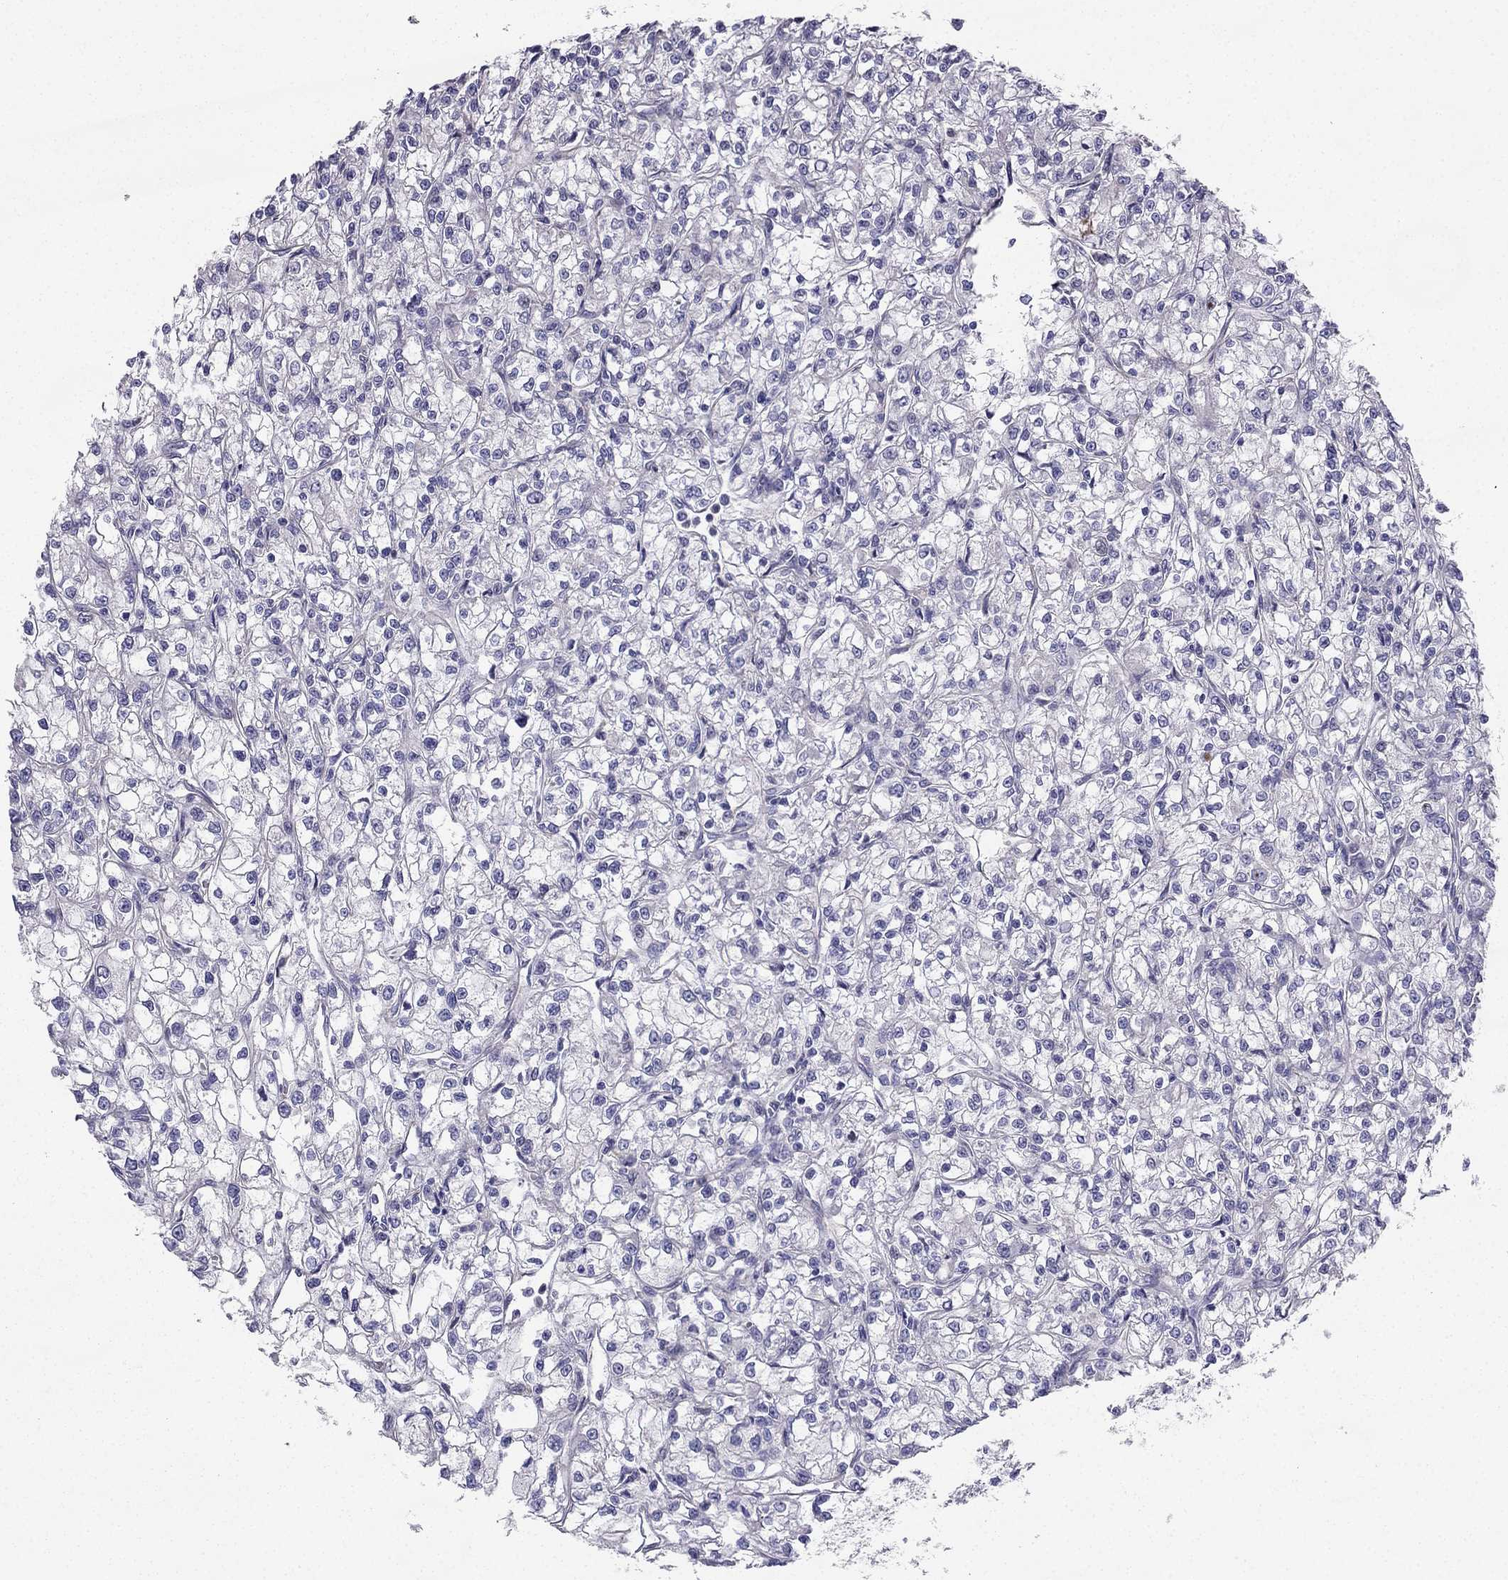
{"staining": {"intensity": "negative", "quantity": "none", "location": "none"}, "tissue": "renal cancer", "cell_type": "Tumor cells", "image_type": "cancer", "snomed": [{"axis": "morphology", "description": "Adenocarcinoma, NOS"}, {"axis": "topography", "description": "Kidney"}], "caption": "The photomicrograph exhibits no significant expression in tumor cells of adenocarcinoma (renal).", "gene": "ENOX1", "patient": {"sex": "female", "age": 59}}